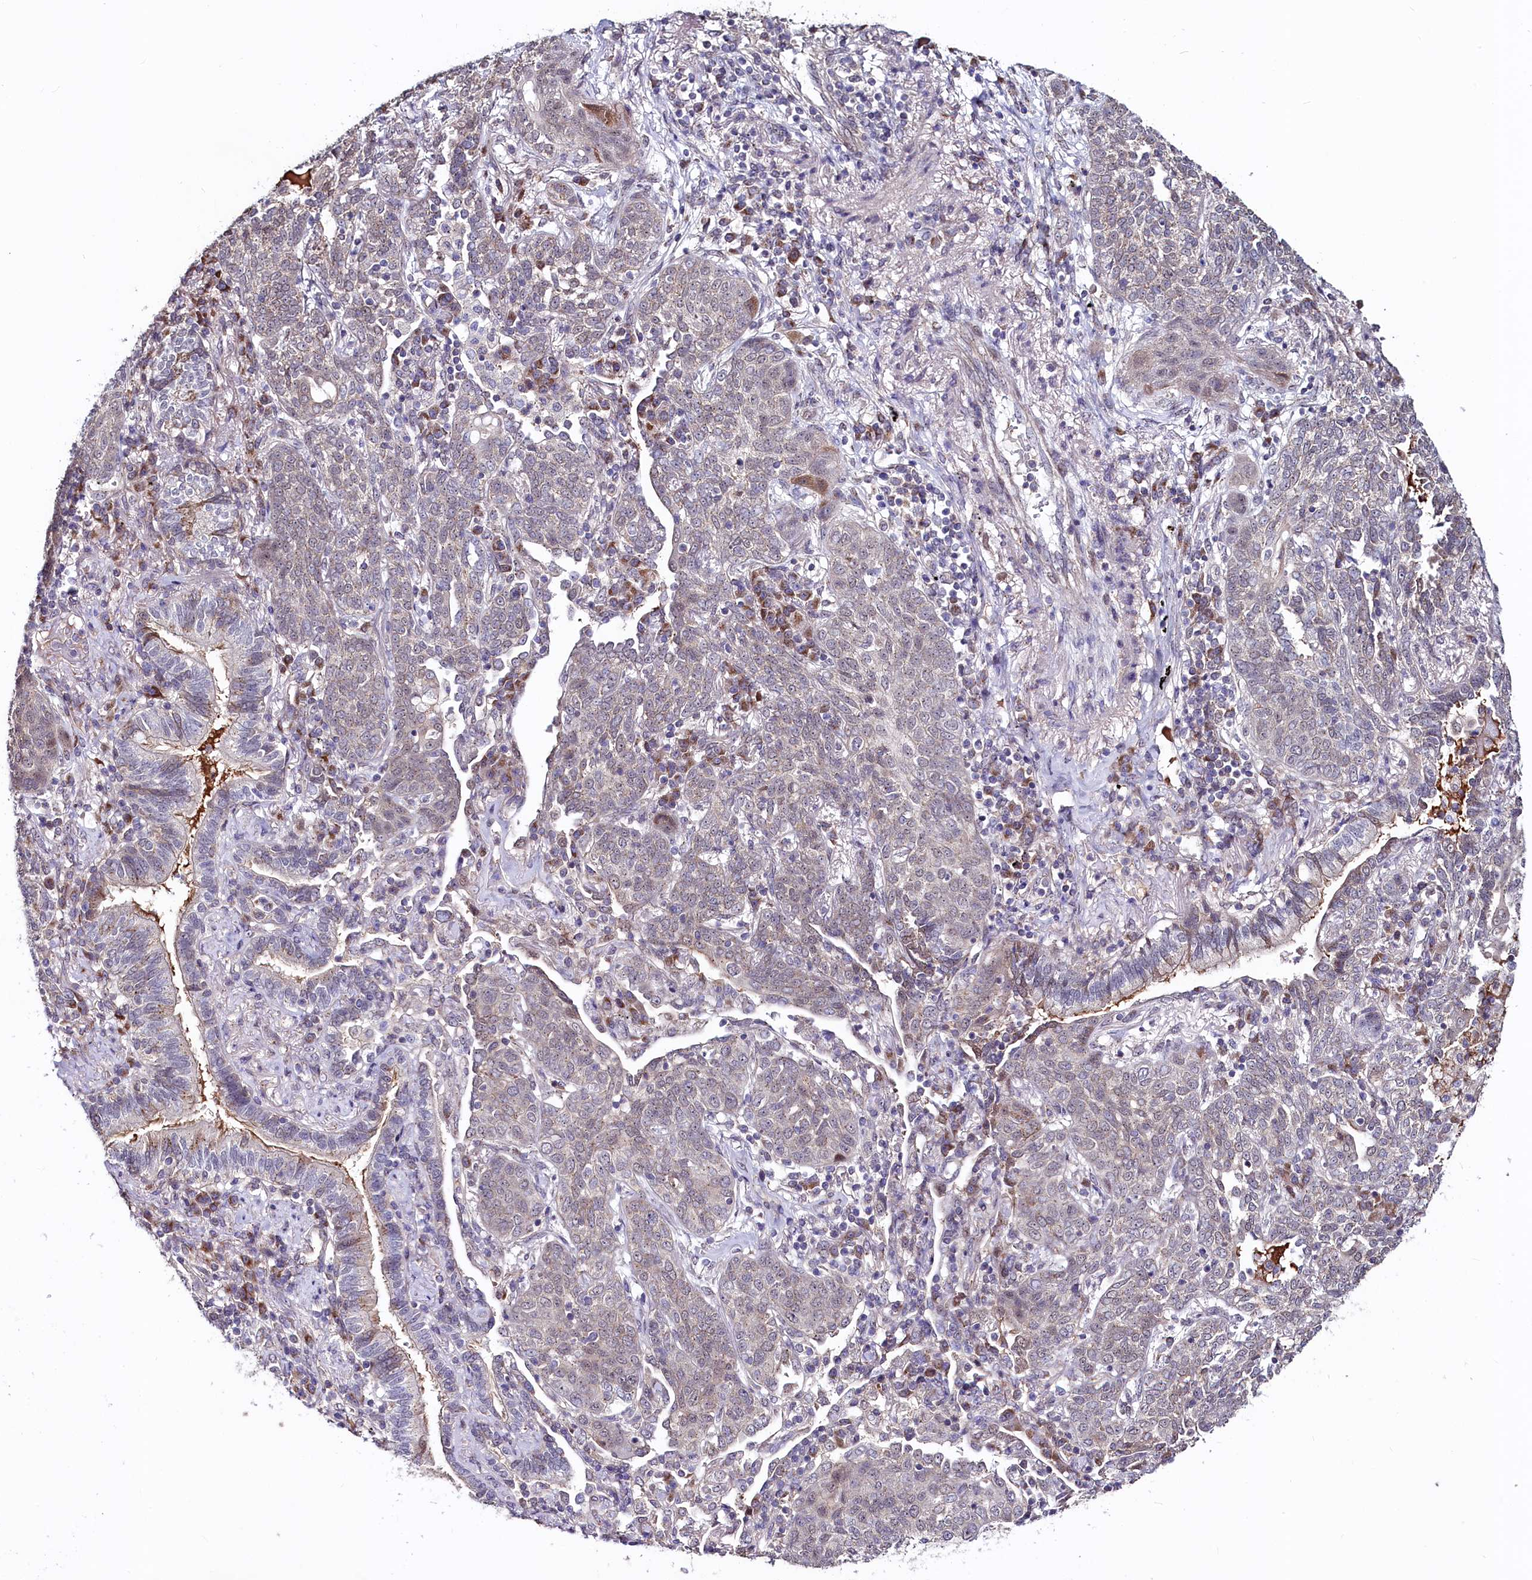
{"staining": {"intensity": "weak", "quantity": "<25%", "location": "cytoplasmic/membranous"}, "tissue": "lung cancer", "cell_type": "Tumor cells", "image_type": "cancer", "snomed": [{"axis": "morphology", "description": "Squamous cell carcinoma, NOS"}, {"axis": "topography", "description": "Lung"}], "caption": "The micrograph reveals no staining of tumor cells in lung squamous cell carcinoma. Brightfield microscopy of immunohistochemistry (IHC) stained with DAB (3,3'-diaminobenzidine) (brown) and hematoxylin (blue), captured at high magnification.", "gene": "SEC24C", "patient": {"sex": "female", "age": 70}}